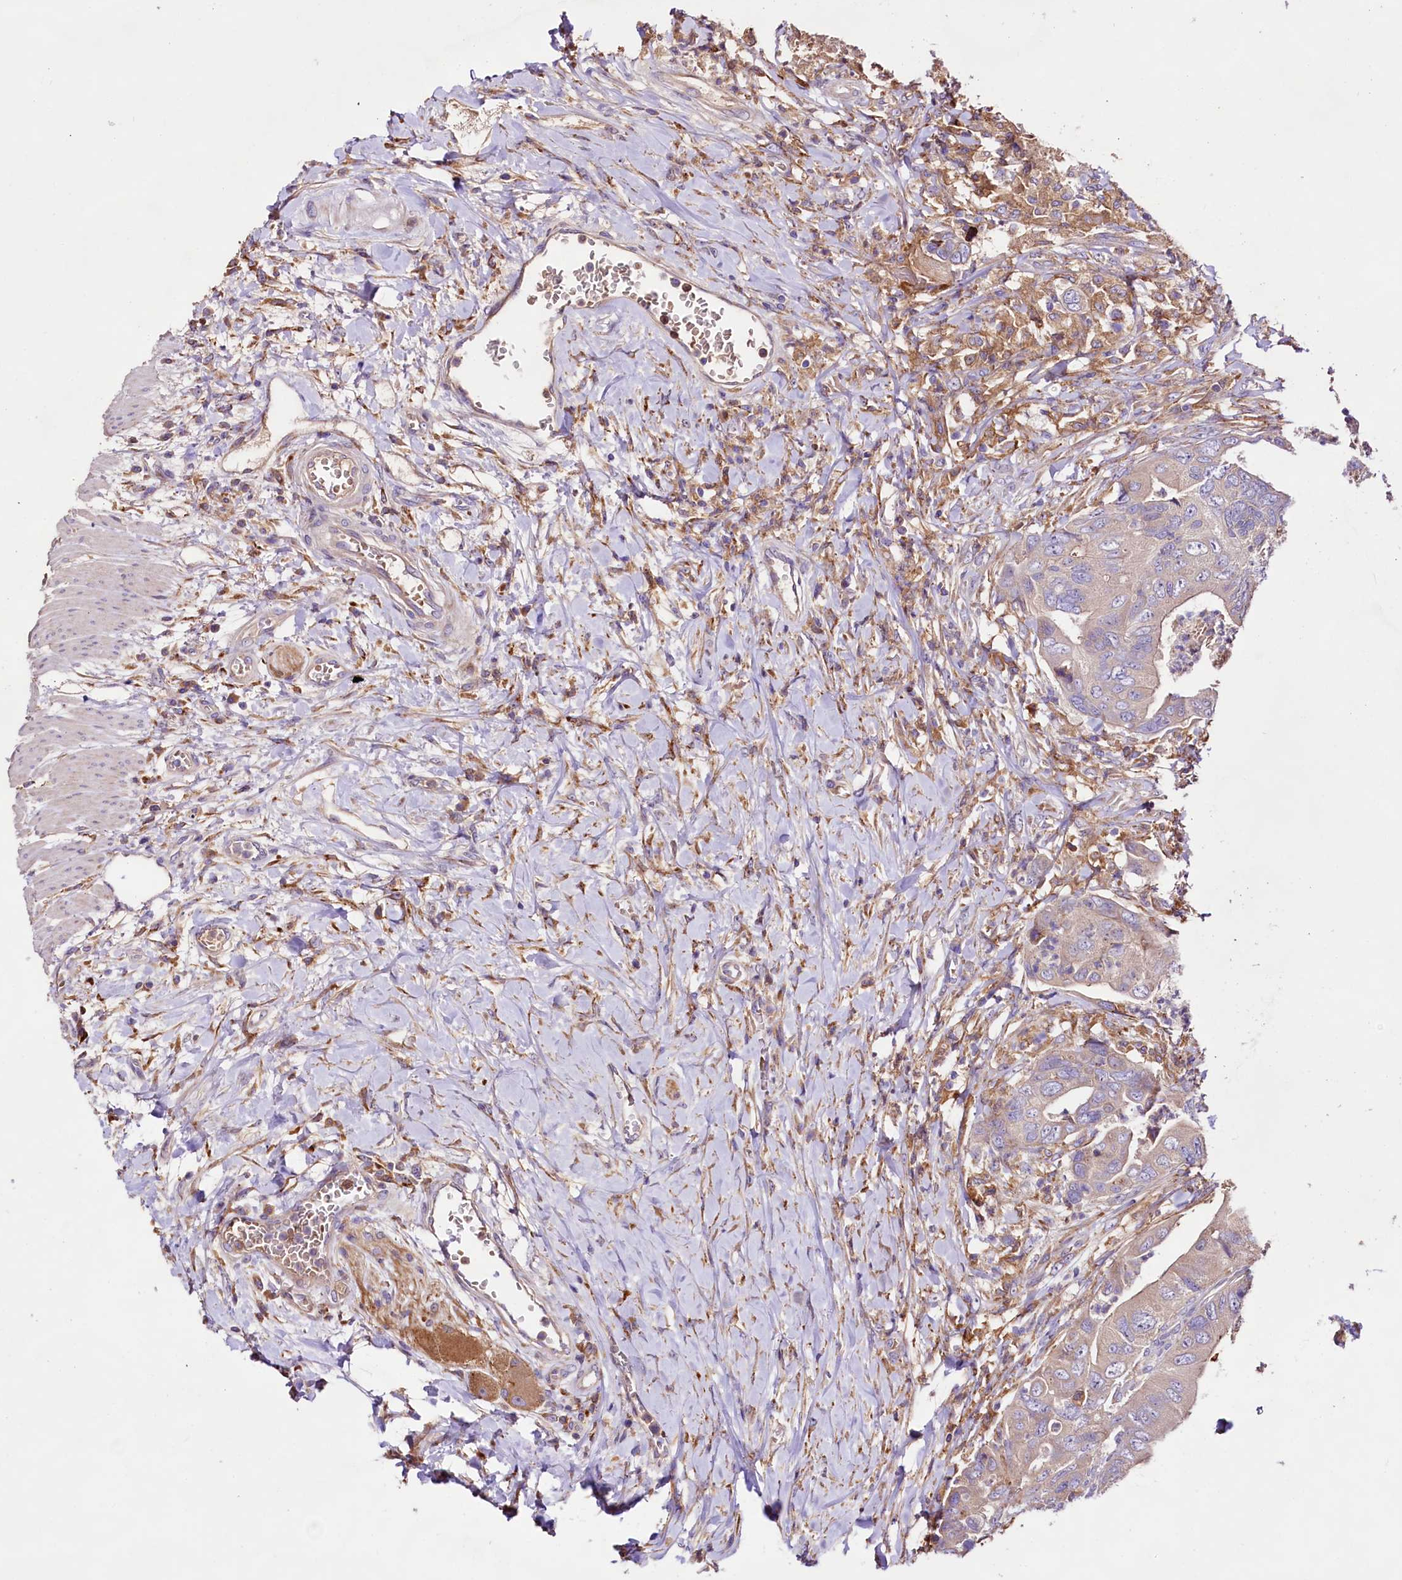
{"staining": {"intensity": "negative", "quantity": "none", "location": "none"}, "tissue": "colorectal cancer", "cell_type": "Tumor cells", "image_type": "cancer", "snomed": [{"axis": "morphology", "description": "Adenocarcinoma, NOS"}, {"axis": "topography", "description": "Rectum"}], "caption": "Tumor cells show no significant positivity in adenocarcinoma (colorectal).", "gene": "DMXL2", "patient": {"sex": "male", "age": 63}}